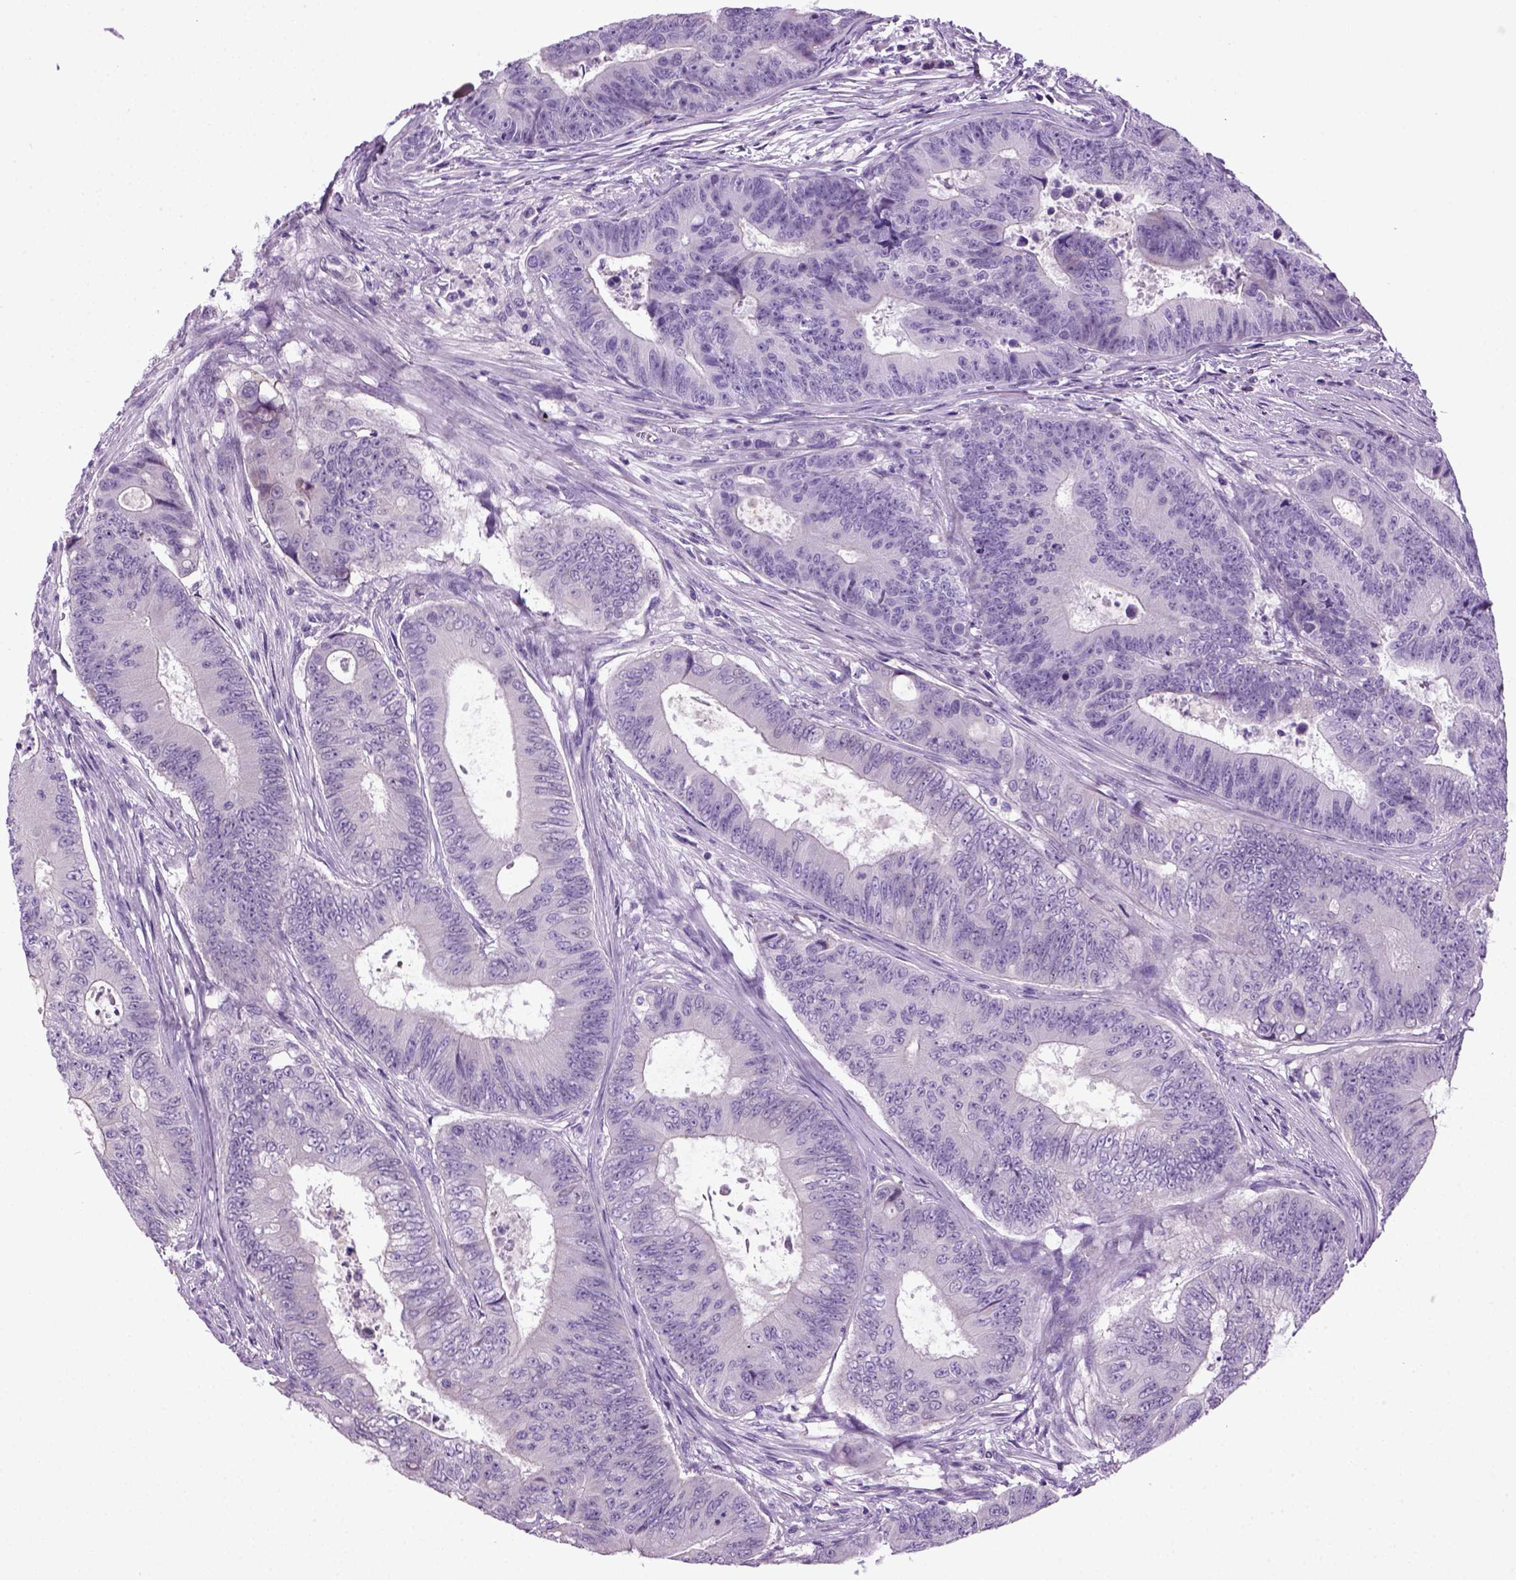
{"staining": {"intensity": "negative", "quantity": "none", "location": "none"}, "tissue": "colorectal cancer", "cell_type": "Tumor cells", "image_type": "cancer", "snomed": [{"axis": "morphology", "description": "Adenocarcinoma, NOS"}, {"axis": "topography", "description": "Colon"}], "caption": "Adenocarcinoma (colorectal) stained for a protein using immunohistochemistry demonstrates no positivity tumor cells.", "gene": "HMCN2", "patient": {"sex": "female", "age": 48}}